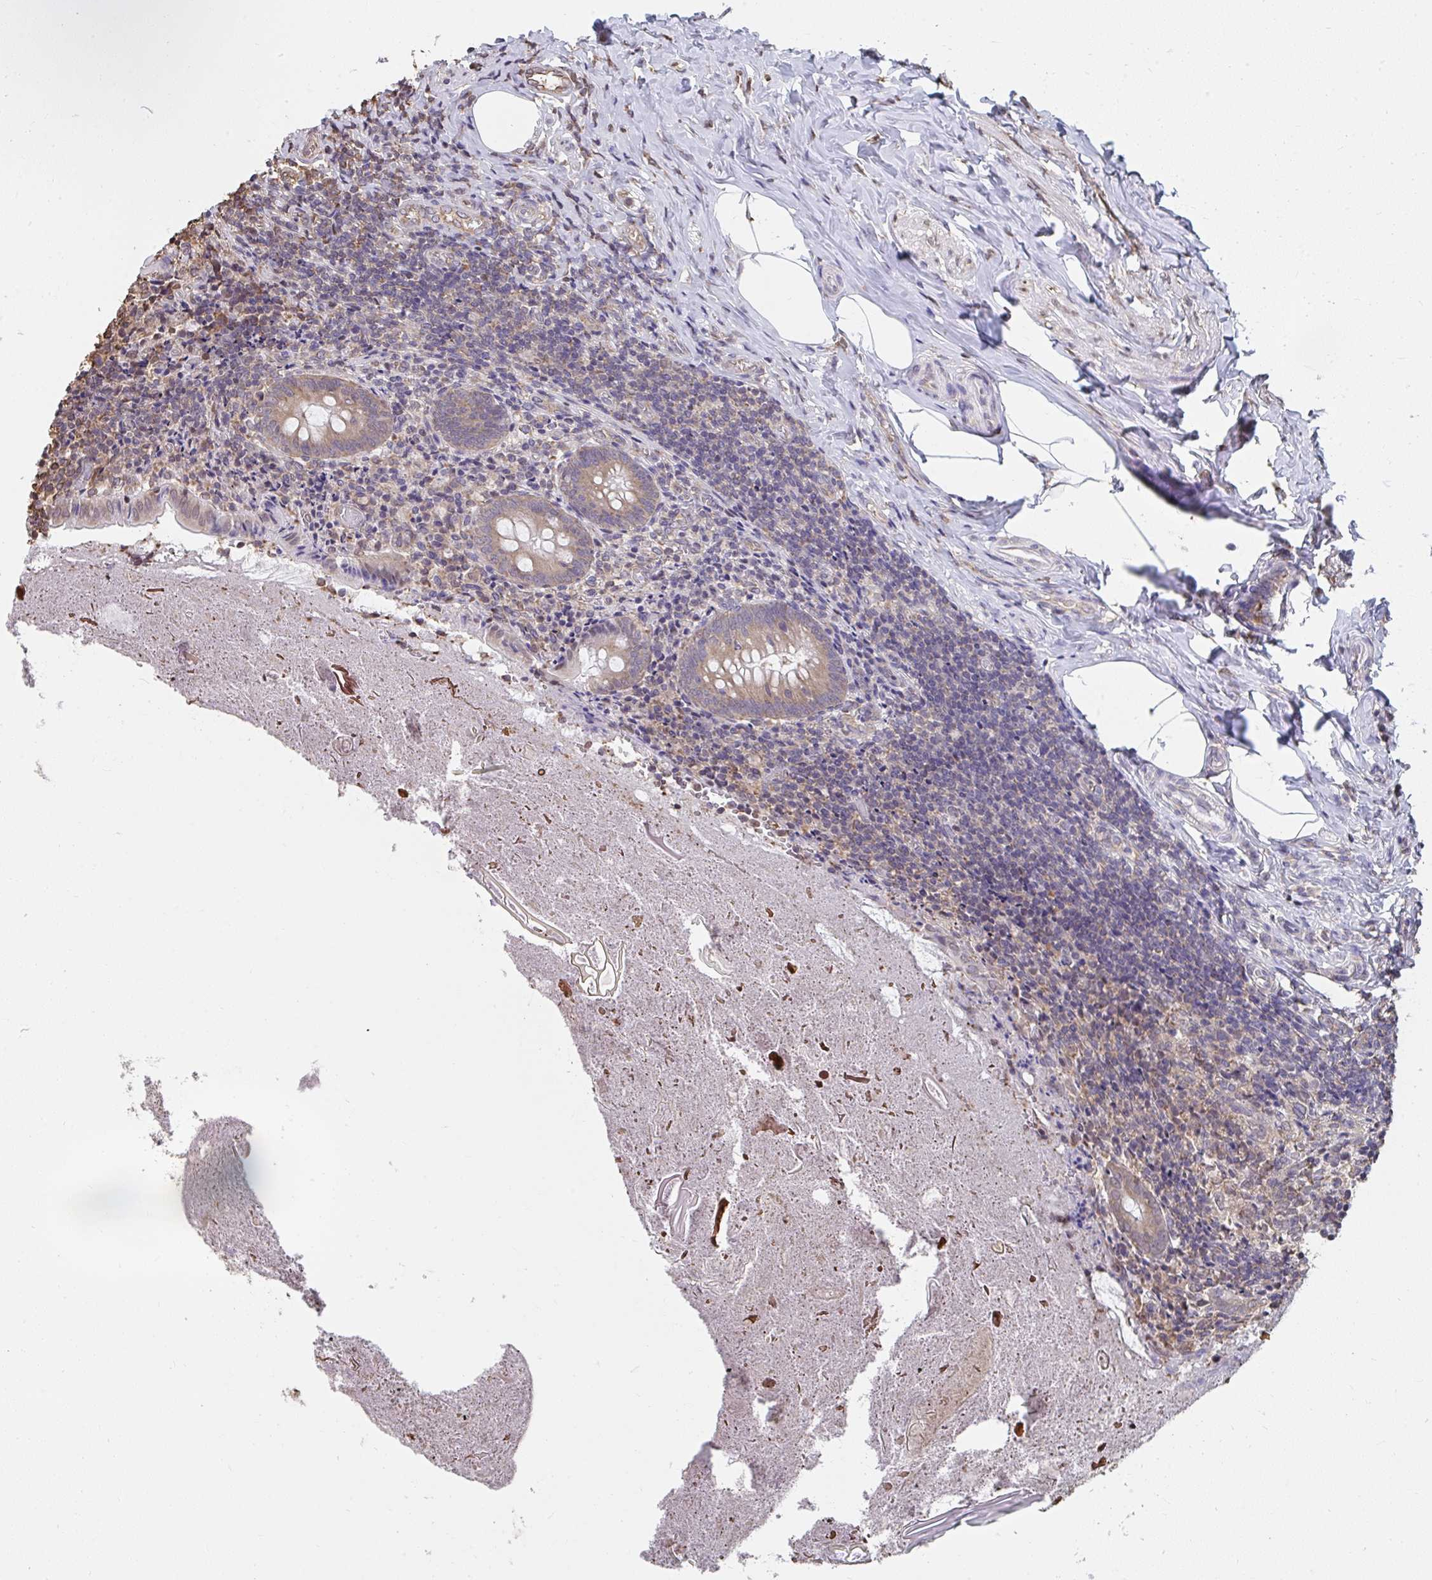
{"staining": {"intensity": "moderate", "quantity": ">75%", "location": "cytoplasmic/membranous"}, "tissue": "appendix", "cell_type": "Glandular cells", "image_type": "normal", "snomed": [{"axis": "morphology", "description": "Normal tissue, NOS"}, {"axis": "topography", "description": "Appendix"}], "caption": "About >75% of glandular cells in normal appendix display moderate cytoplasmic/membranous protein expression as visualized by brown immunohistochemical staining.", "gene": "SYNCRIP", "patient": {"sex": "female", "age": 17}}